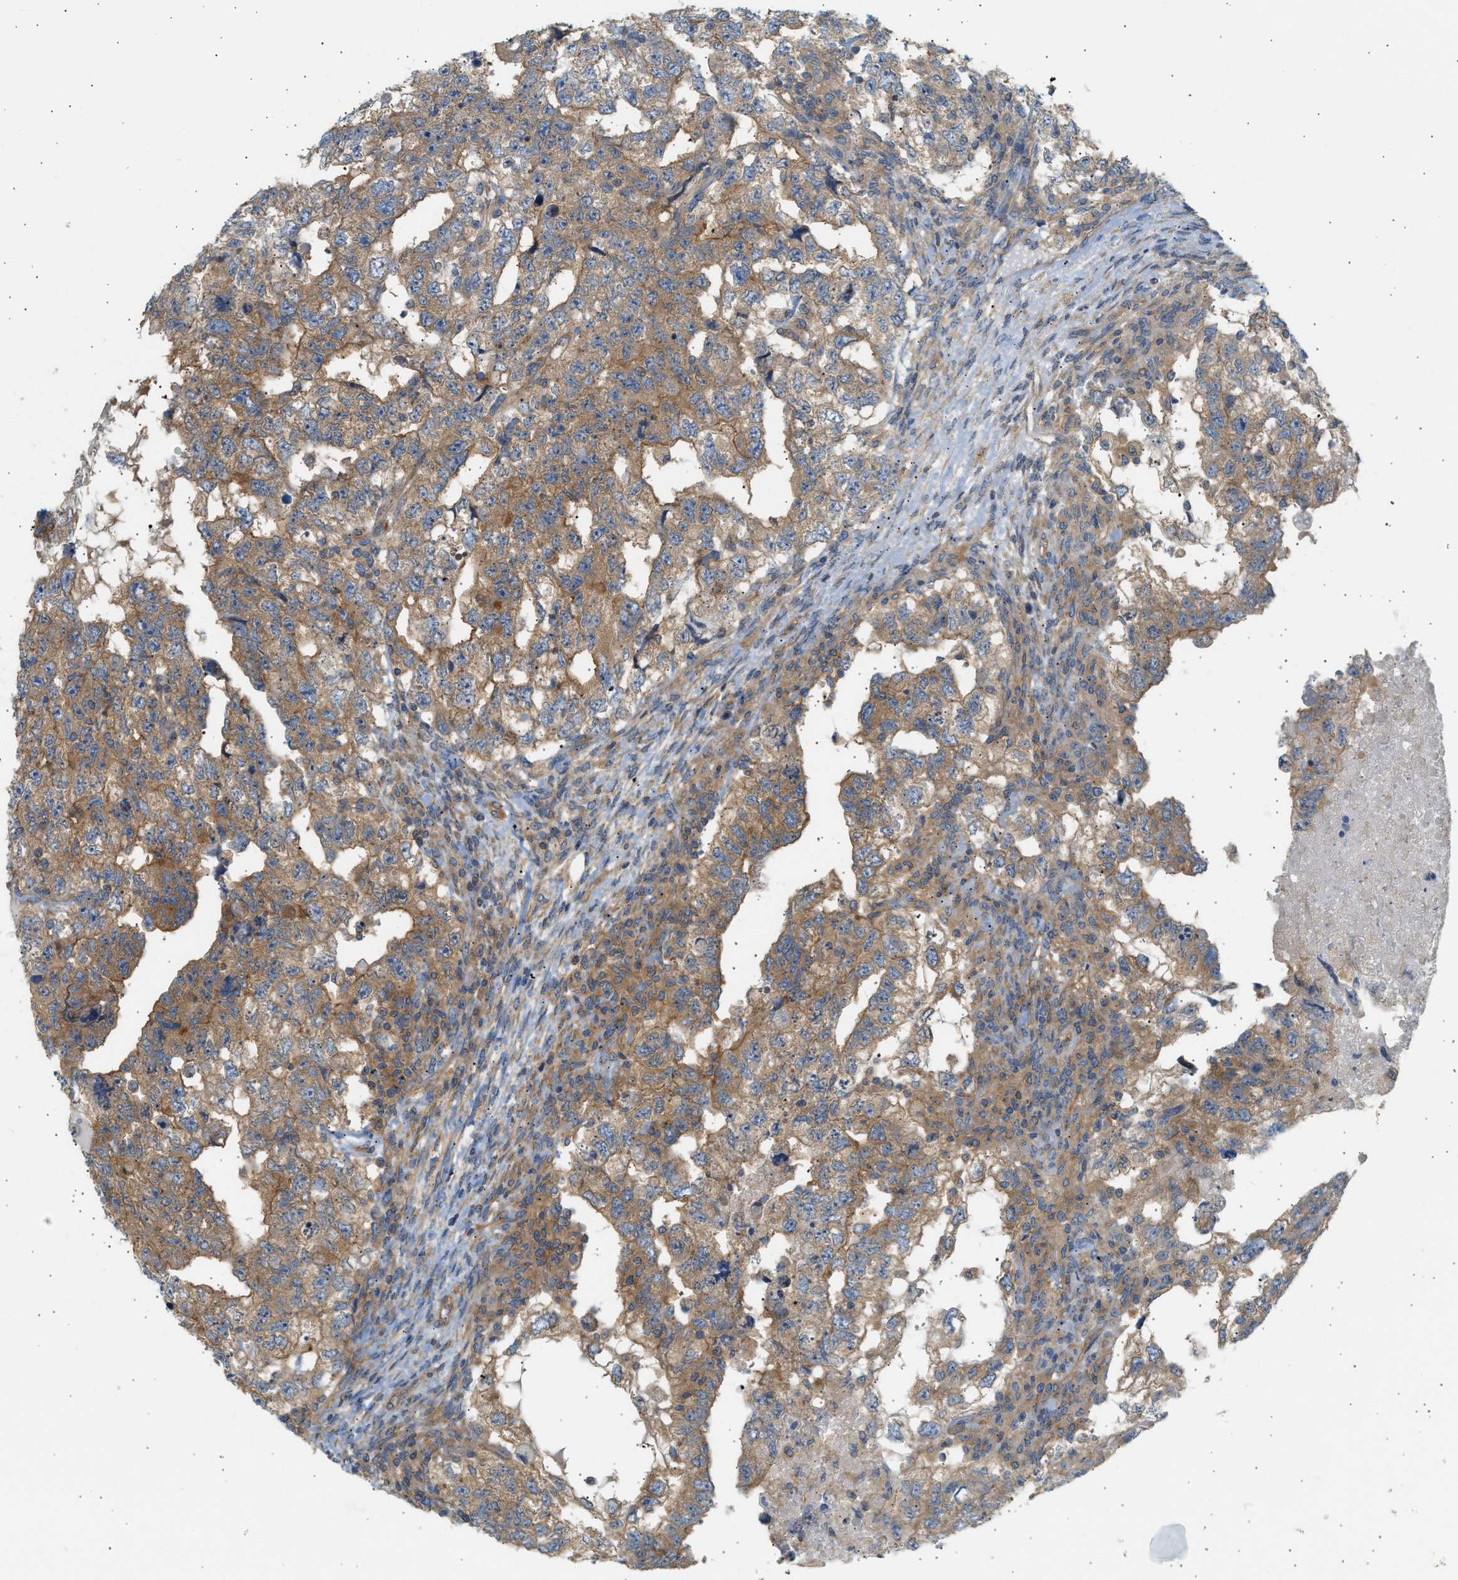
{"staining": {"intensity": "moderate", "quantity": ">75%", "location": "cytoplasmic/membranous"}, "tissue": "testis cancer", "cell_type": "Tumor cells", "image_type": "cancer", "snomed": [{"axis": "morphology", "description": "Carcinoma, Embryonal, NOS"}, {"axis": "topography", "description": "Testis"}], "caption": "Testis embryonal carcinoma was stained to show a protein in brown. There is medium levels of moderate cytoplasmic/membranous positivity in approximately >75% of tumor cells.", "gene": "PAFAH1B1", "patient": {"sex": "male", "age": 36}}